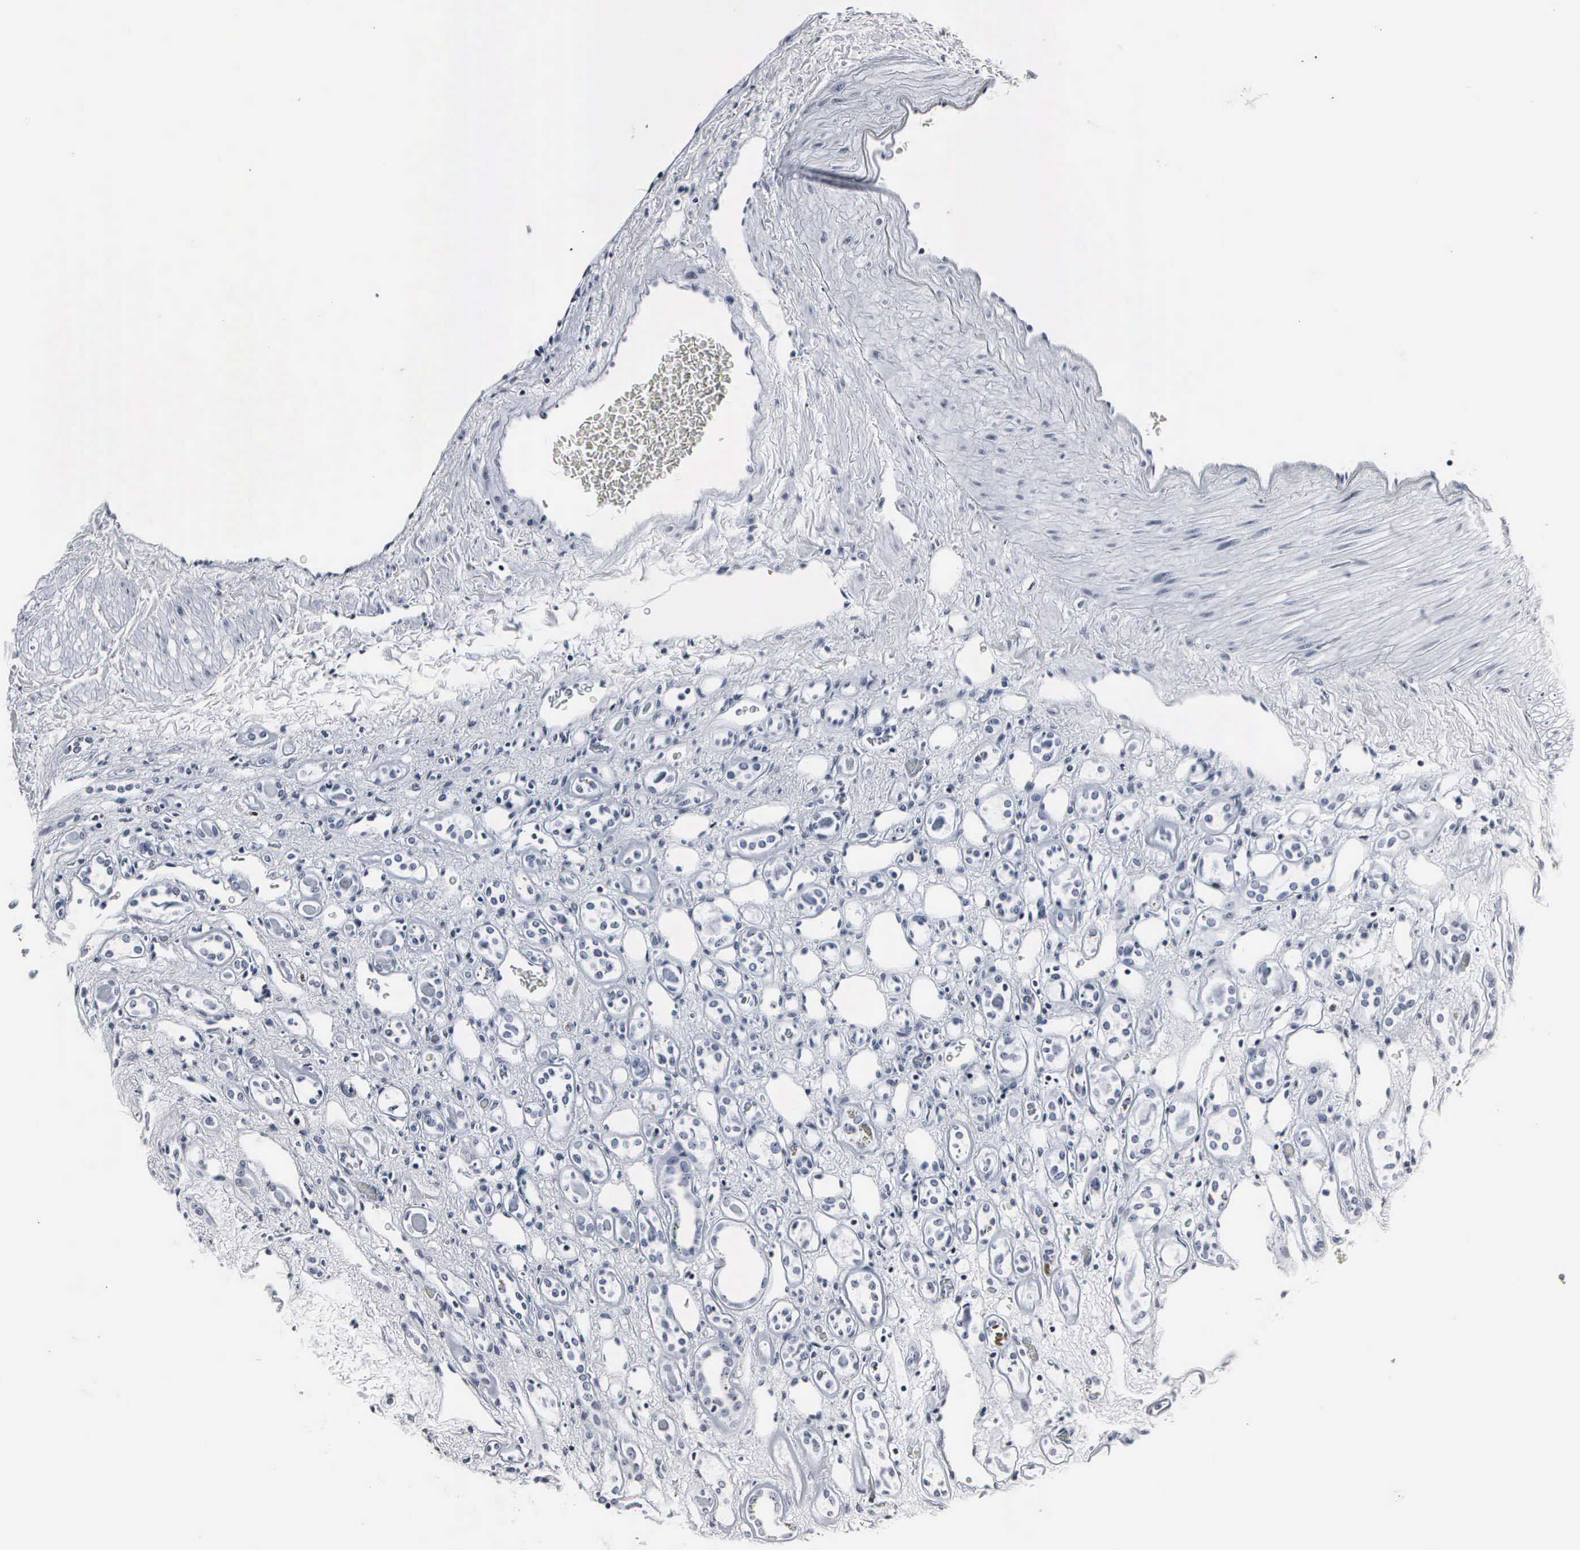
{"staining": {"intensity": "negative", "quantity": "none", "location": "none"}, "tissue": "renal cancer", "cell_type": "Tumor cells", "image_type": "cancer", "snomed": [{"axis": "morphology", "description": "Adenocarcinoma, NOS"}, {"axis": "topography", "description": "Kidney"}], "caption": "The photomicrograph shows no staining of tumor cells in renal cancer.", "gene": "DGCR2", "patient": {"sex": "female", "age": 60}}